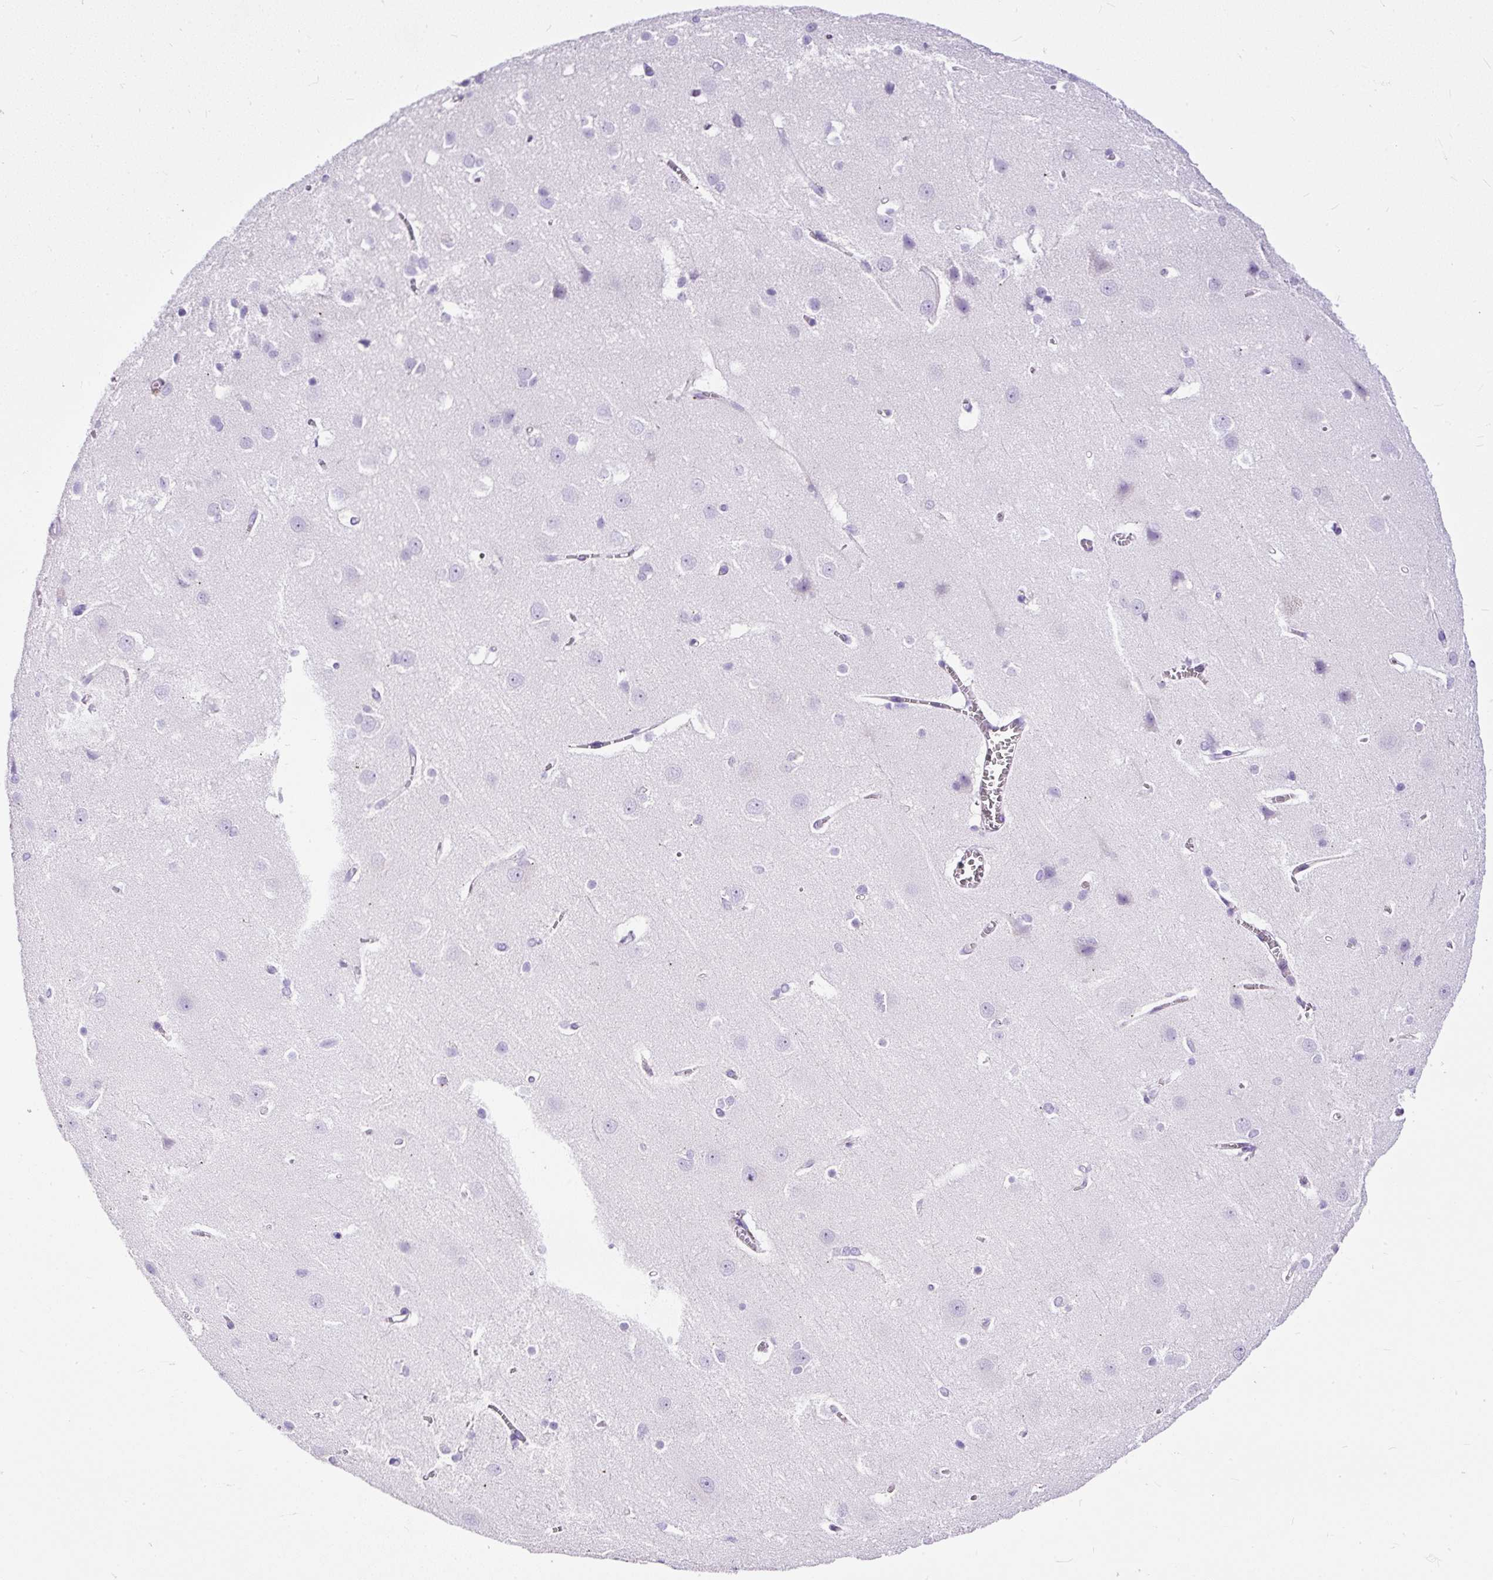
{"staining": {"intensity": "negative", "quantity": "none", "location": "none"}, "tissue": "cerebral cortex", "cell_type": "Endothelial cells", "image_type": "normal", "snomed": [{"axis": "morphology", "description": "Normal tissue, NOS"}, {"axis": "topography", "description": "Cerebral cortex"}], "caption": "High magnification brightfield microscopy of unremarkable cerebral cortex stained with DAB (3,3'-diaminobenzidine) (brown) and counterstained with hematoxylin (blue): endothelial cells show no significant positivity. (DAB (3,3'-diaminobenzidine) immunohistochemistry (IHC) with hematoxylin counter stain).", "gene": "STOX2", "patient": {"sex": "male", "age": 37}}